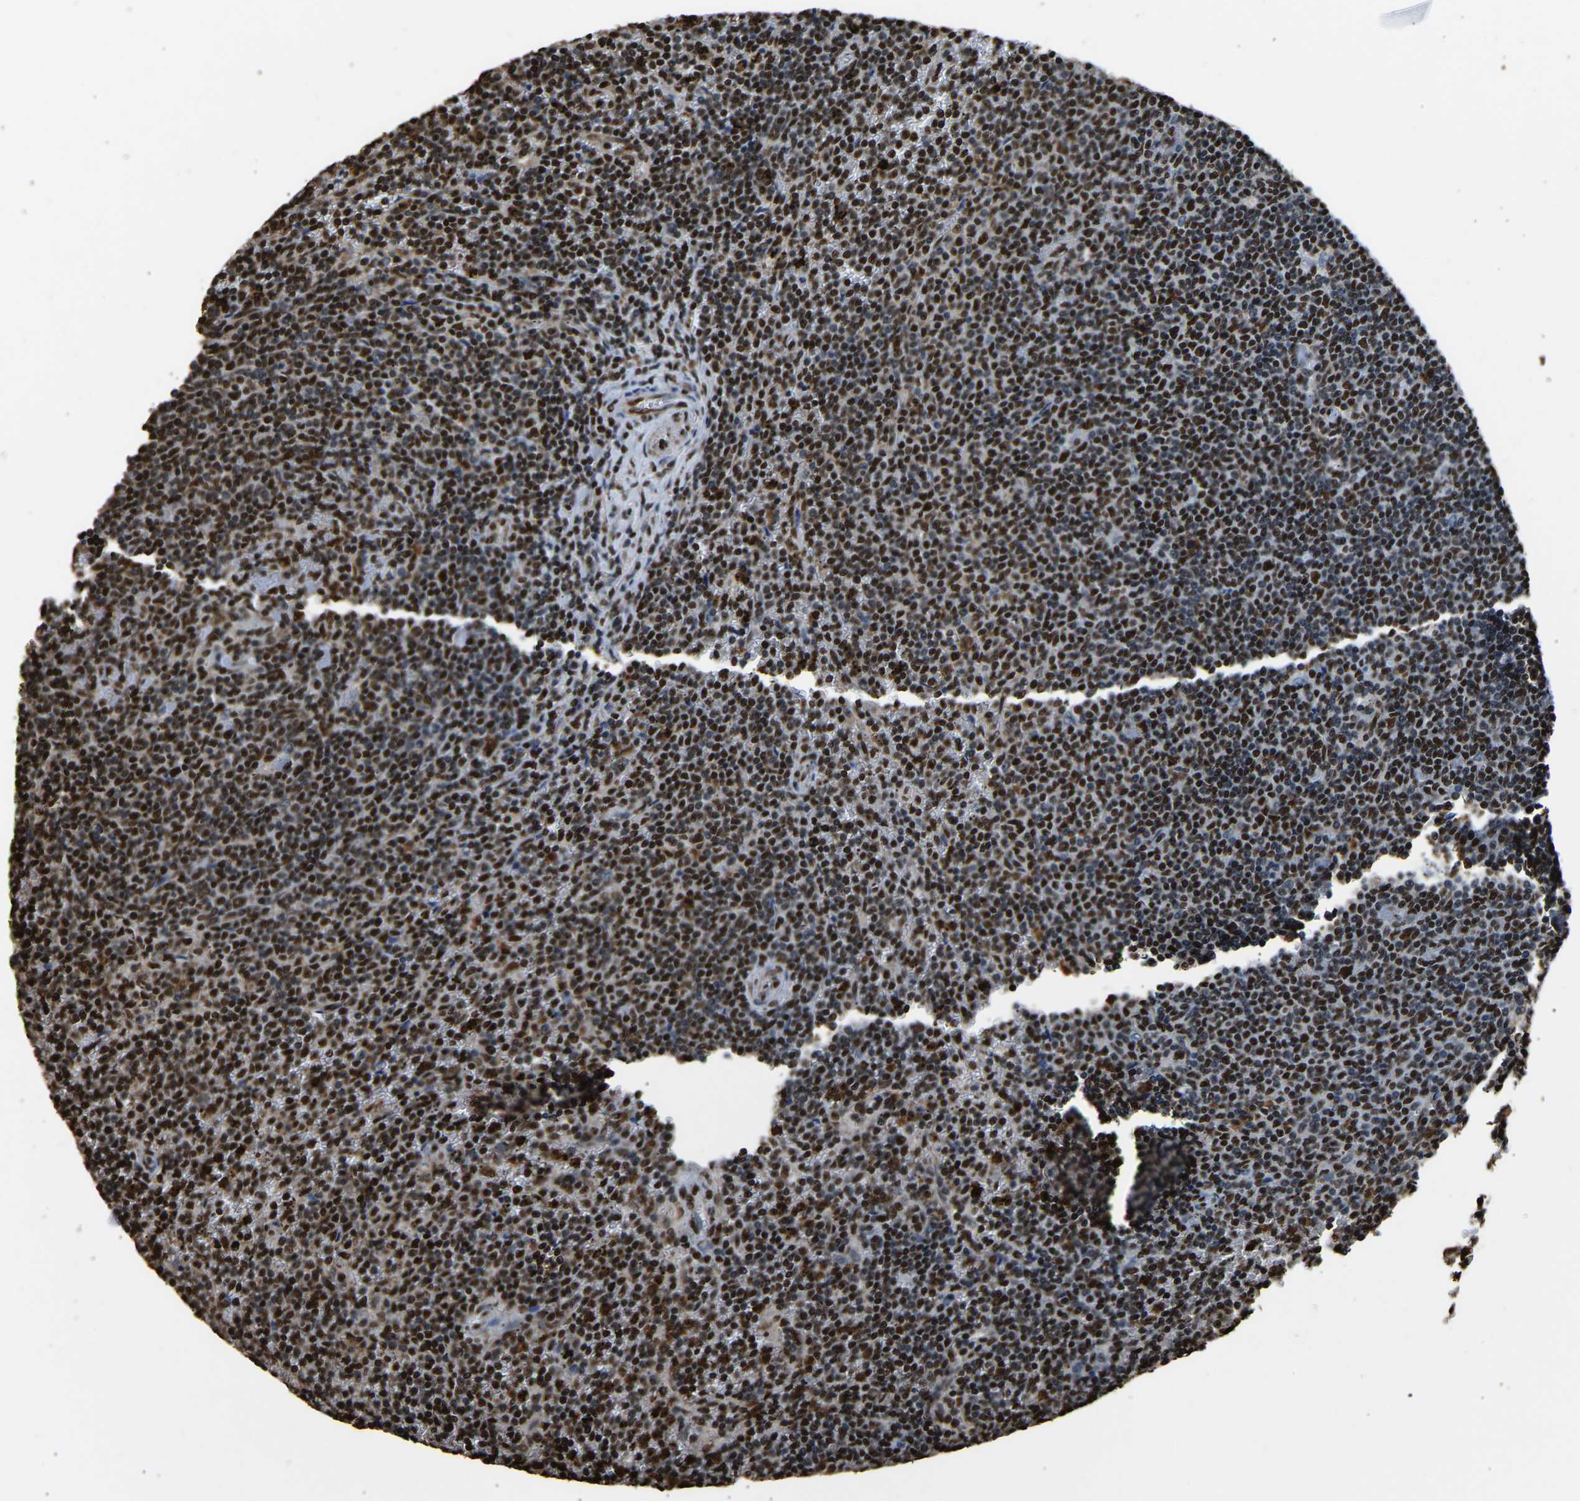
{"staining": {"intensity": "strong", "quantity": ">75%", "location": "nuclear"}, "tissue": "lymphoma", "cell_type": "Tumor cells", "image_type": "cancer", "snomed": [{"axis": "morphology", "description": "Malignant lymphoma, non-Hodgkin's type, Low grade"}, {"axis": "topography", "description": "Spleen"}], "caption": "There is high levels of strong nuclear positivity in tumor cells of lymphoma, as demonstrated by immunohistochemical staining (brown color).", "gene": "SAFB", "patient": {"sex": "female", "age": 50}}